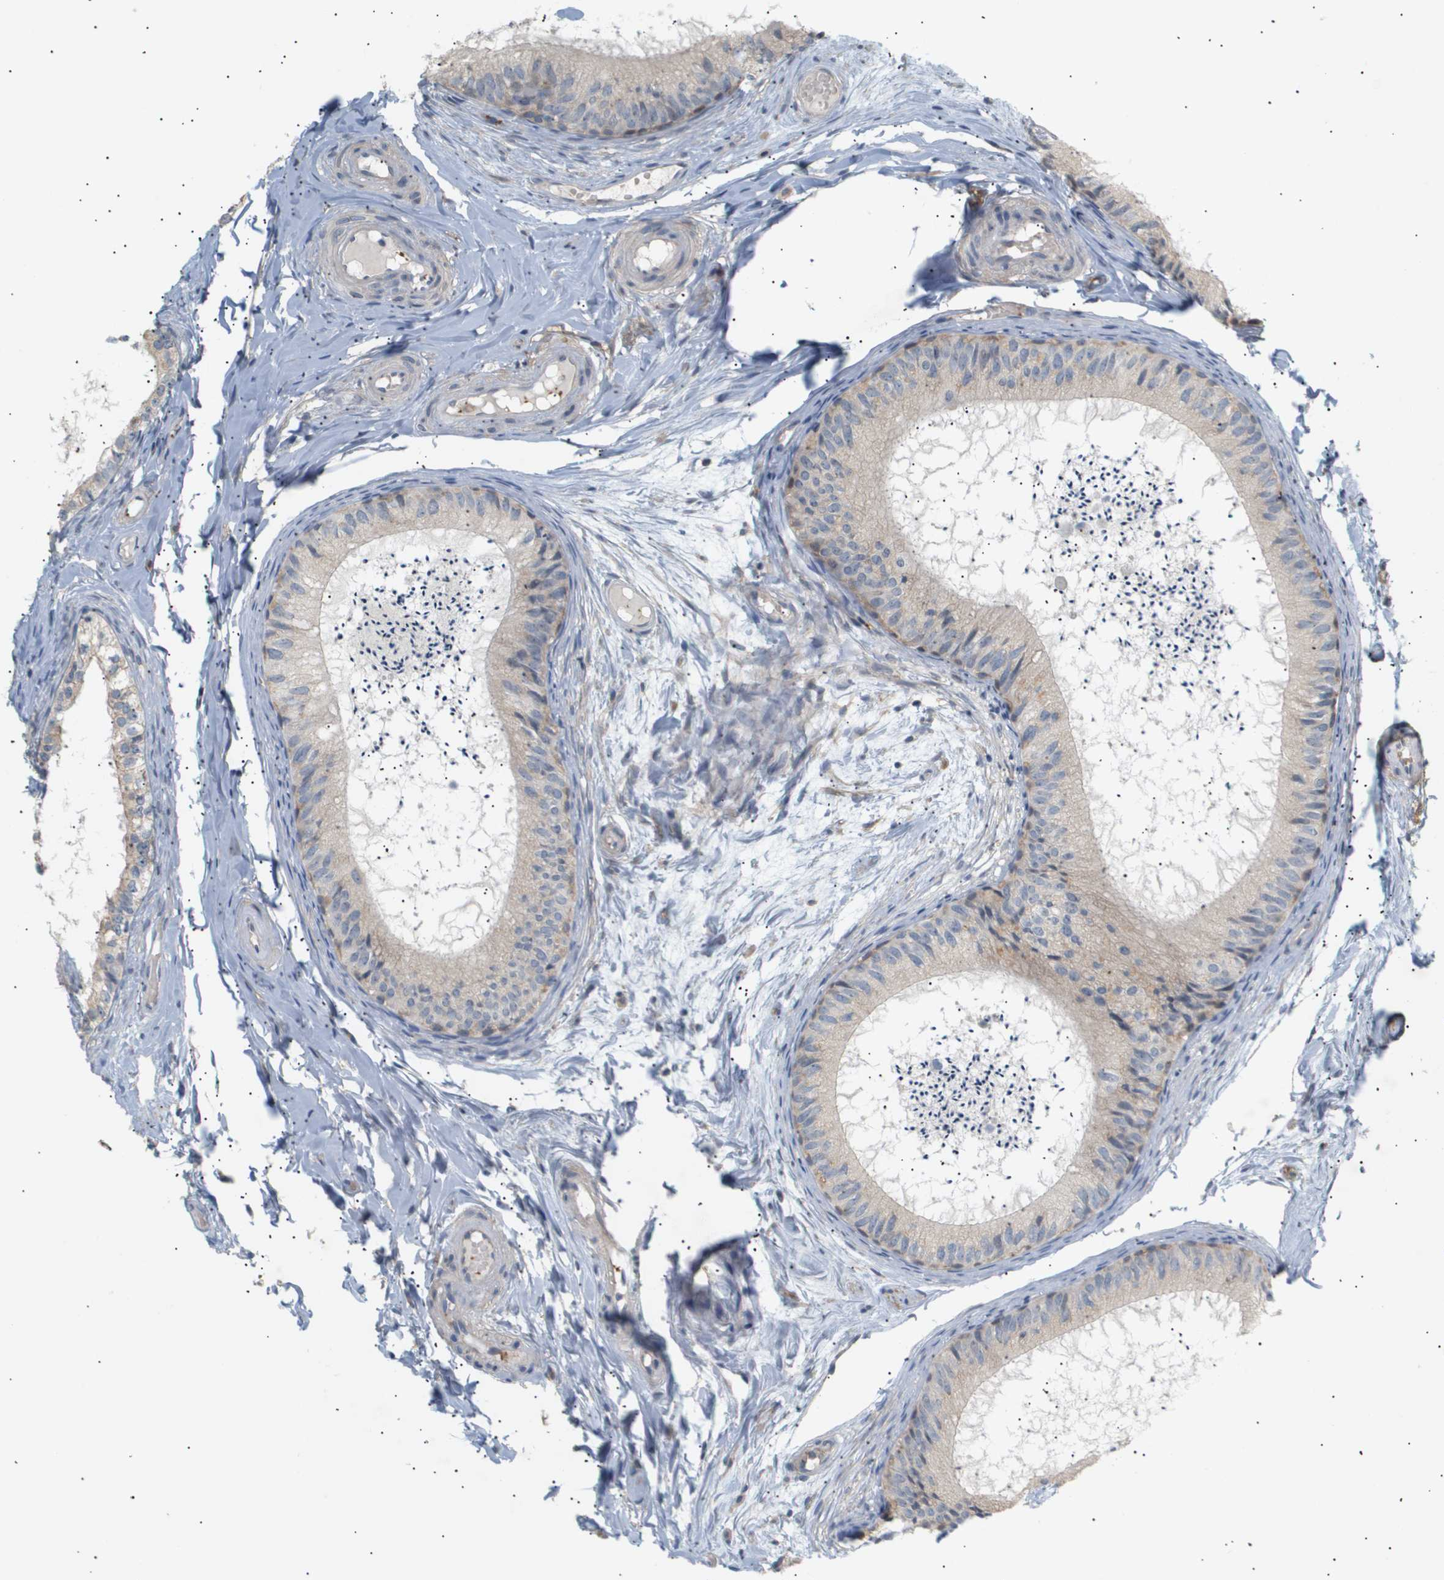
{"staining": {"intensity": "moderate", "quantity": "<25%", "location": "cytoplasmic/membranous"}, "tissue": "epididymis", "cell_type": "Glandular cells", "image_type": "normal", "snomed": [{"axis": "morphology", "description": "Normal tissue, NOS"}, {"axis": "topography", "description": "Epididymis"}], "caption": "Immunohistochemical staining of normal epididymis reveals moderate cytoplasmic/membranous protein expression in approximately <25% of glandular cells.", "gene": "CORO2B", "patient": {"sex": "male", "age": 46}}